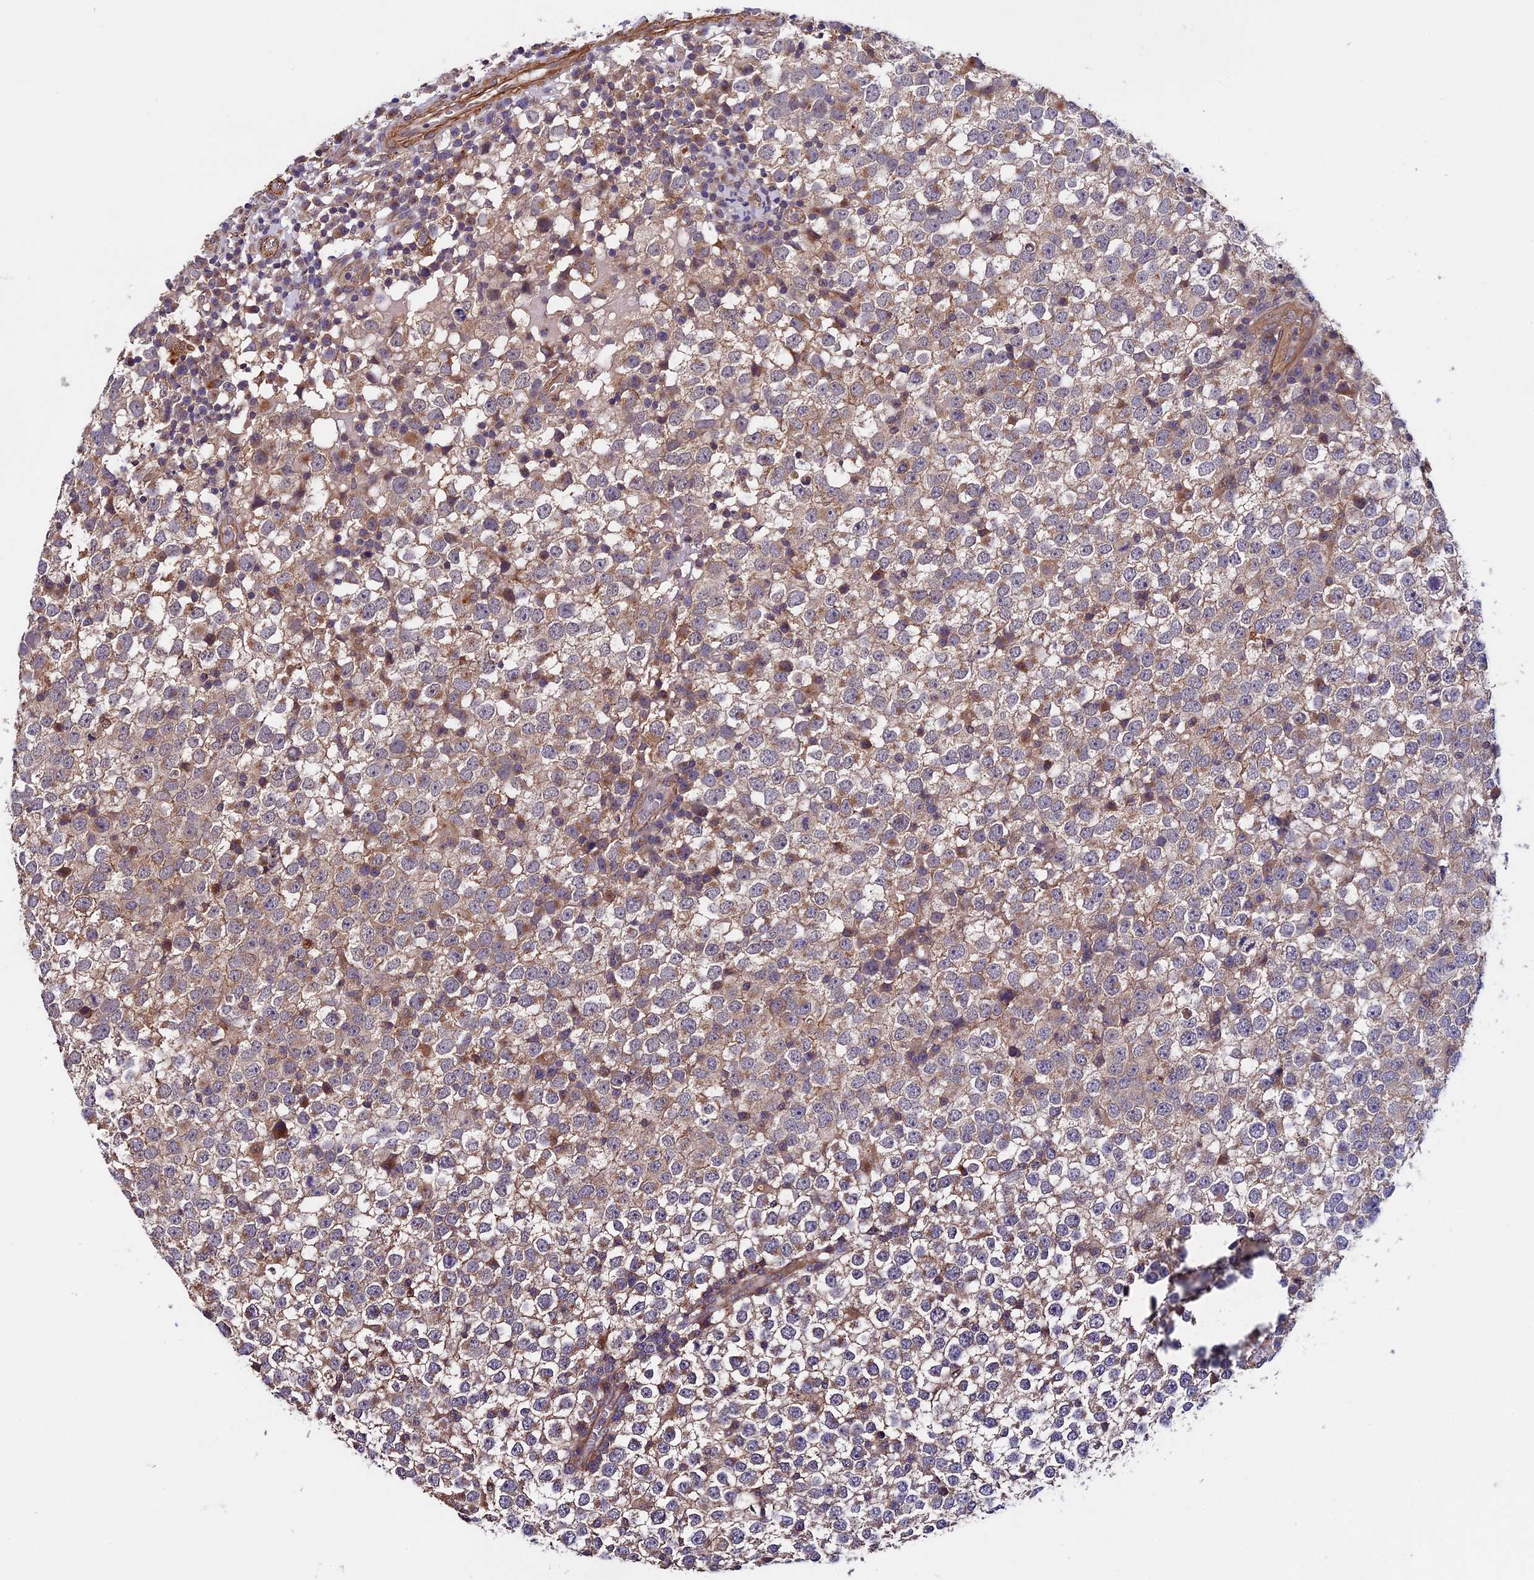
{"staining": {"intensity": "weak", "quantity": "25%-75%", "location": "cytoplasmic/membranous"}, "tissue": "testis cancer", "cell_type": "Tumor cells", "image_type": "cancer", "snomed": [{"axis": "morphology", "description": "Seminoma, NOS"}, {"axis": "topography", "description": "Testis"}], "caption": "About 25%-75% of tumor cells in seminoma (testis) display weak cytoplasmic/membranous protein positivity as visualized by brown immunohistochemical staining.", "gene": "SLC9A5", "patient": {"sex": "male", "age": 65}}